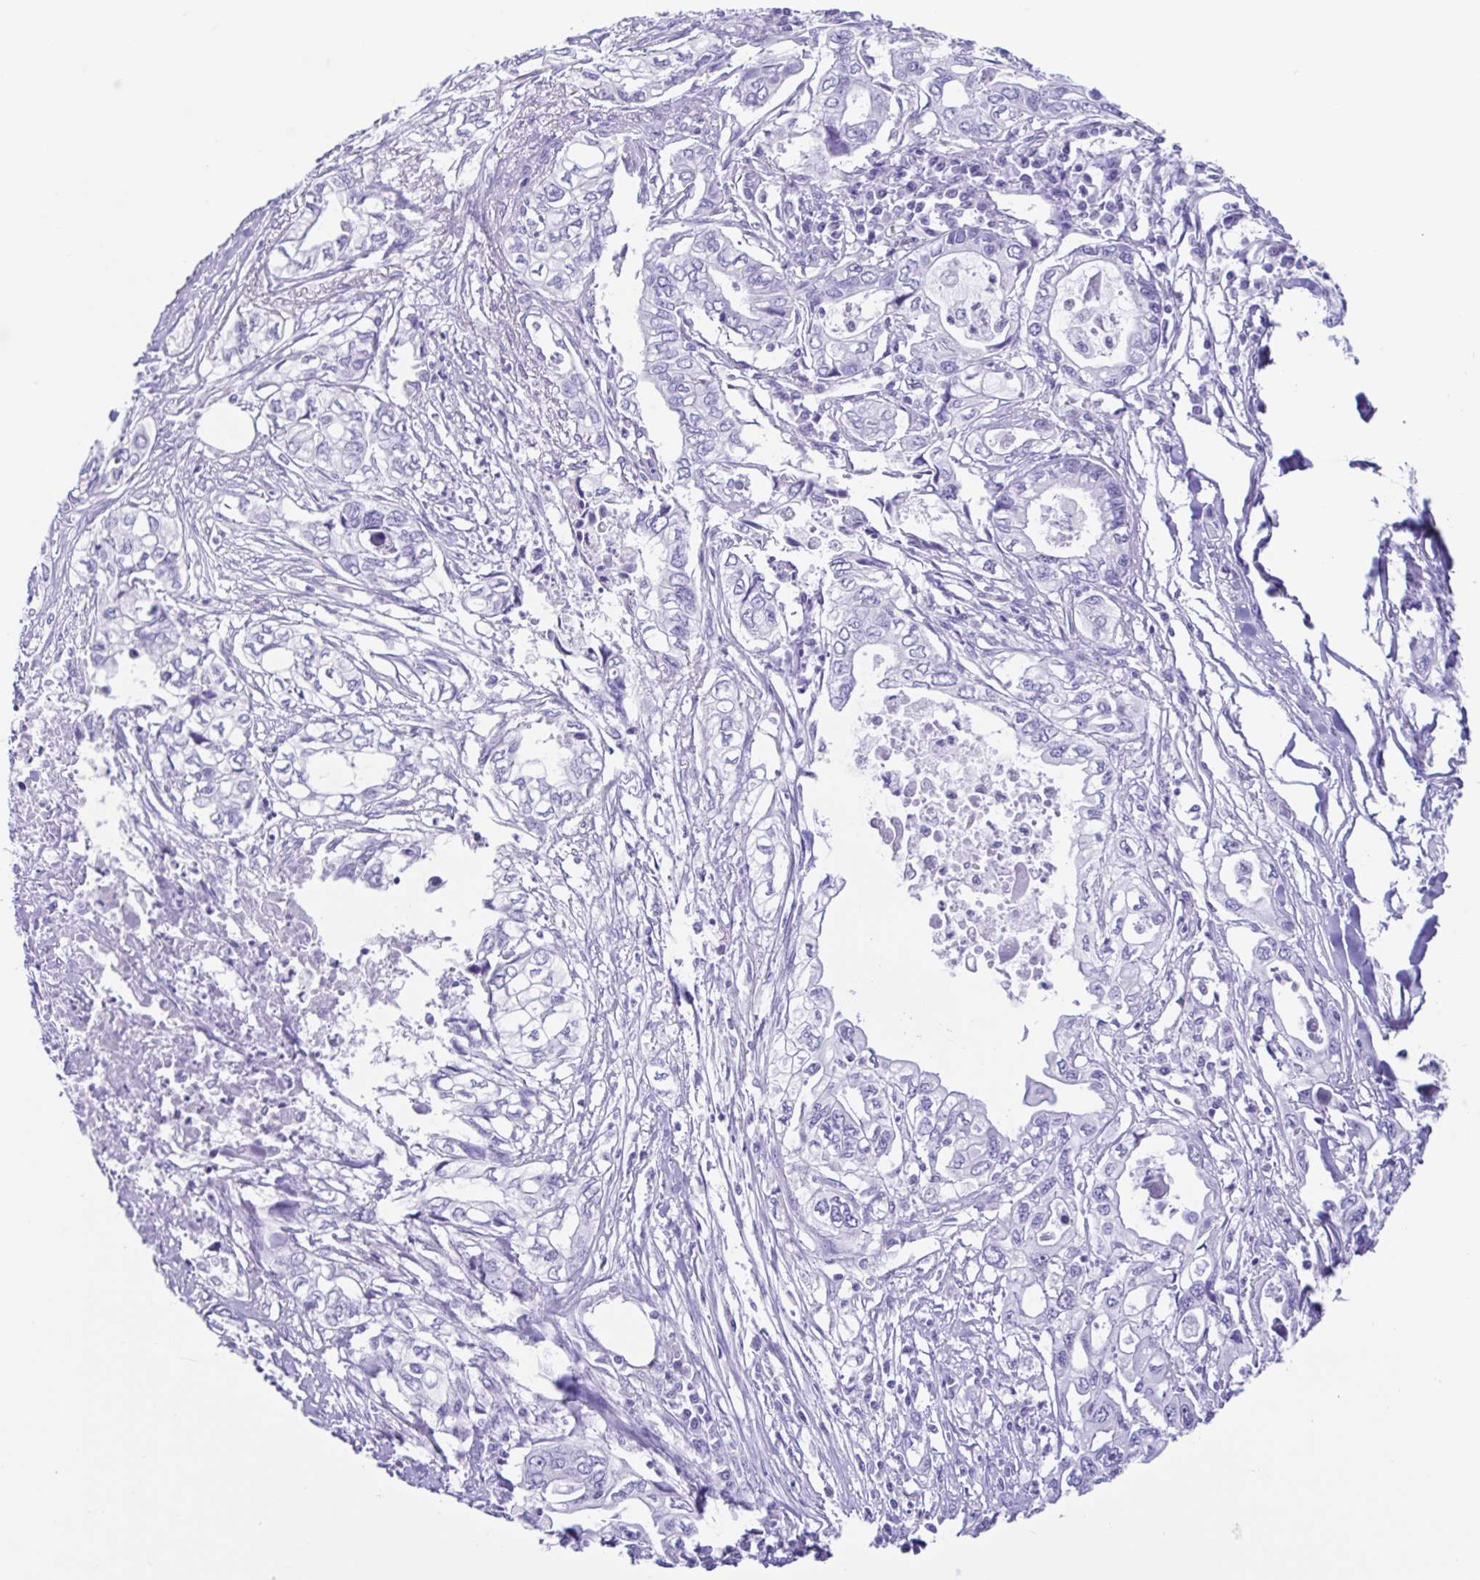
{"staining": {"intensity": "negative", "quantity": "none", "location": "none"}, "tissue": "pancreatic cancer", "cell_type": "Tumor cells", "image_type": "cancer", "snomed": [{"axis": "morphology", "description": "Adenocarcinoma, NOS"}, {"axis": "topography", "description": "Pancreas"}], "caption": "Micrograph shows no significant protein staining in tumor cells of pancreatic adenocarcinoma.", "gene": "ACTRT3", "patient": {"sex": "male", "age": 68}}